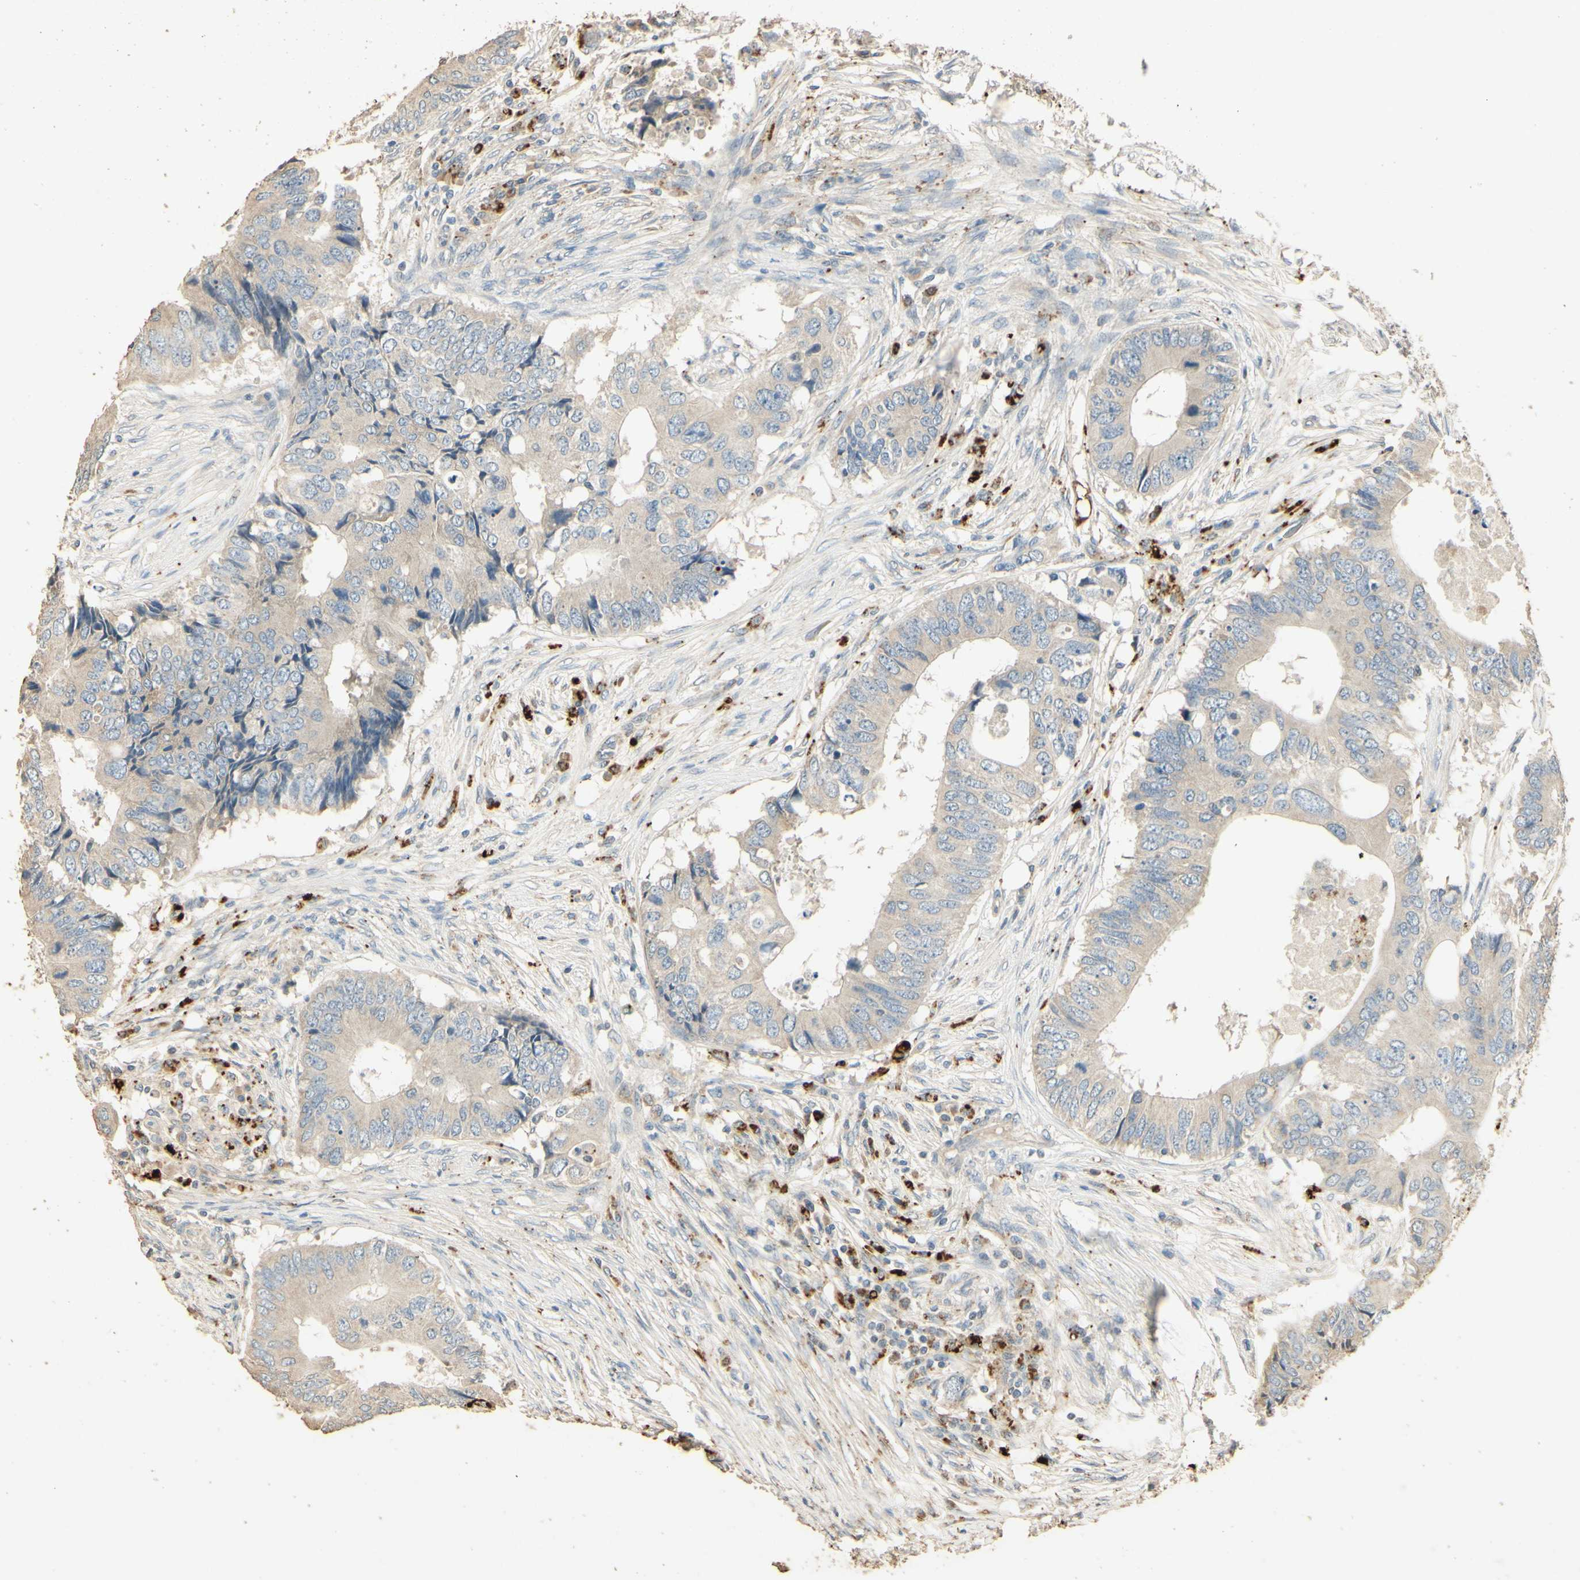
{"staining": {"intensity": "negative", "quantity": "none", "location": "none"}, "tissue": "colorectal cancer", "cell_type": "Tumor cells", "image_type": "cancer", "snomed": [{"axis": "morphology", "description": "Adenocarcinoma, NOS"}, {"axis": "topography", "description": "Colon"}], "caption": "An IHC histopathology image of colorectal cancer (adenocarcinoma) is shown. There is no staining in tumor cells of colorectal cancer (adenocarcinoma).", "gene": "ARHGEF17", "patient": {"sex": "male", "age": 71}}